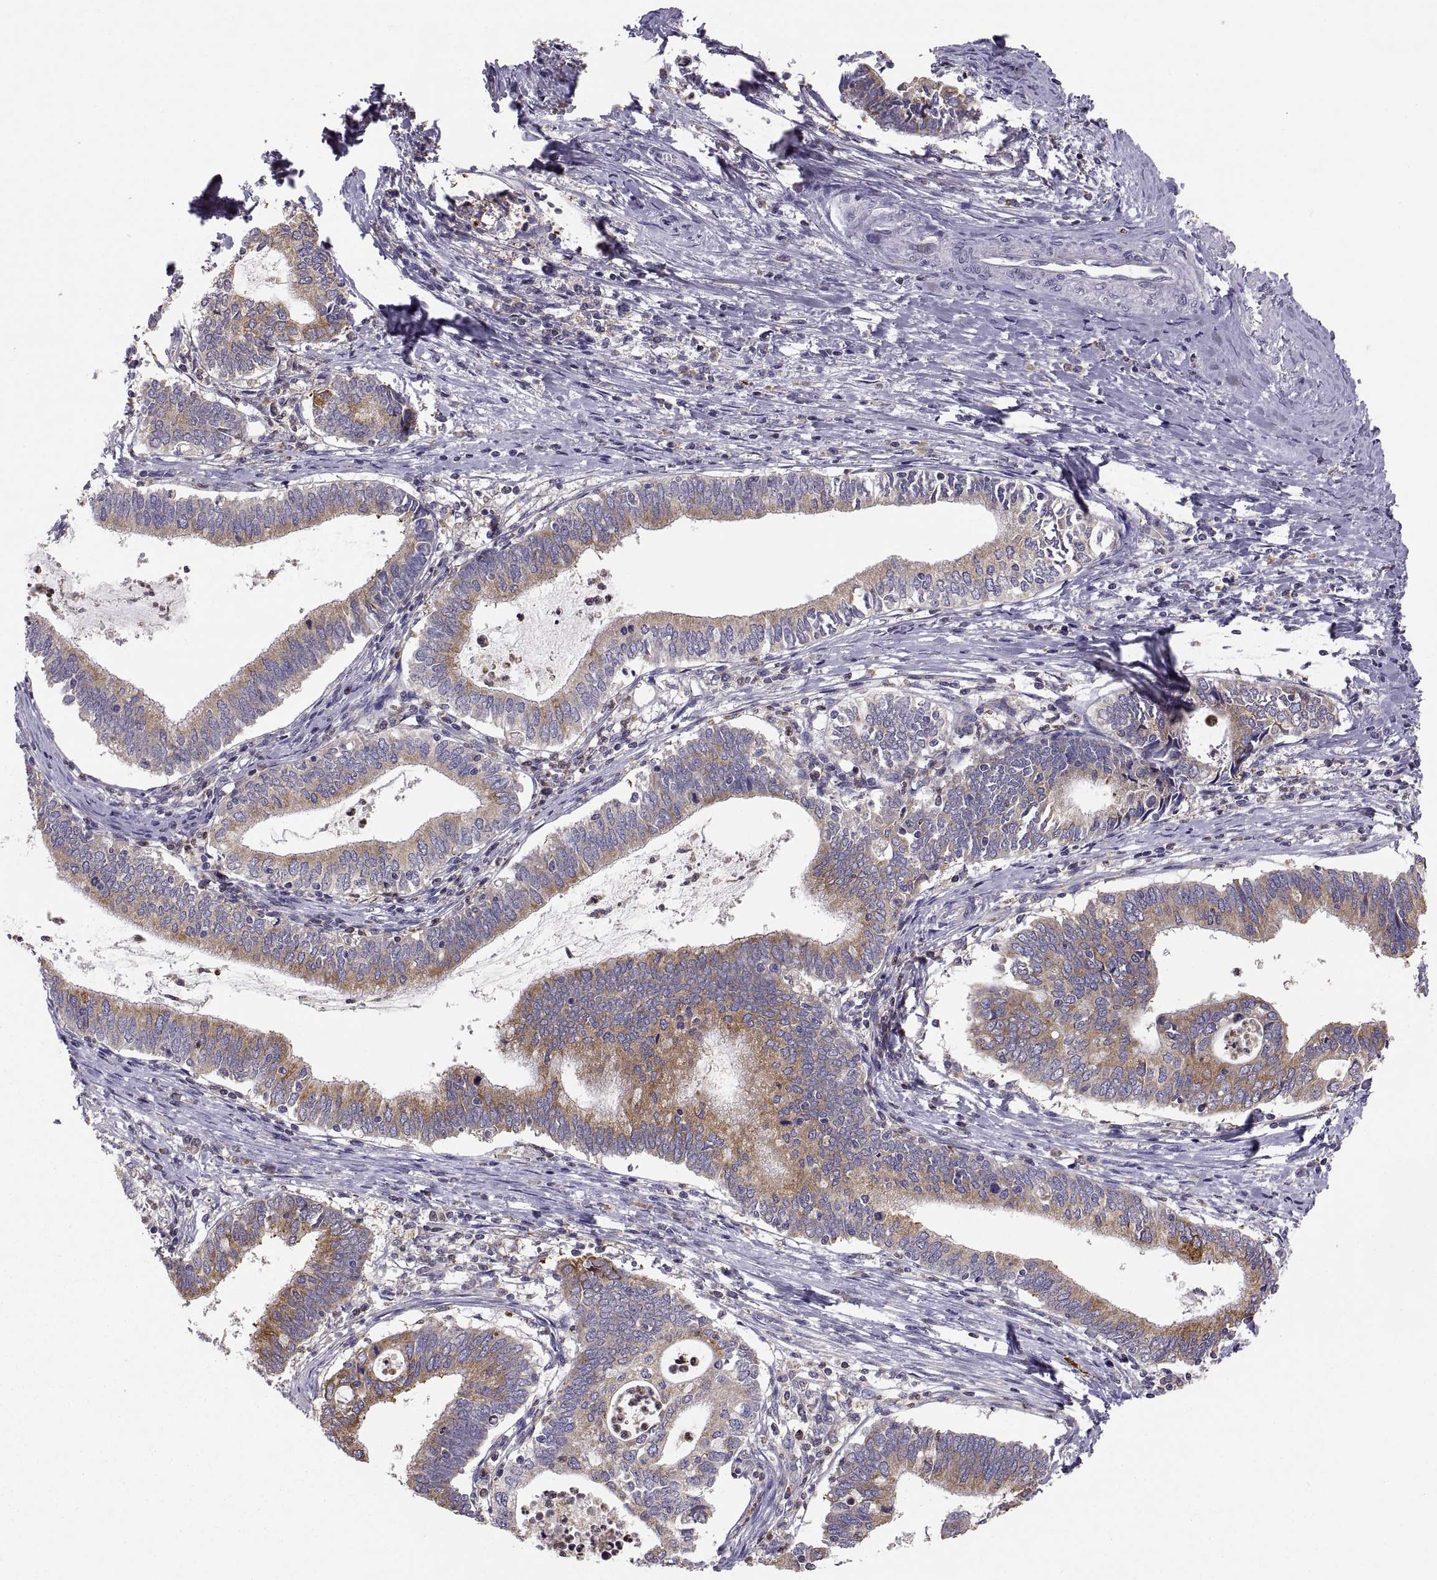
{"staining": {"intensity": "moderate", "quantity": "25%-75%", "location": "cytoplasmic/membranous"}, "tissue": "cervical cancer", "cell_type": "Tumor cells", "image_type": "cancer", "snomed": [{"axis": "morphology", "description": "Adenocarcinoma, NOS"}, {"axis": "topography", "description": "Cervix"}], "caption": "This is an image of immunohistochemistry (IHC) staining of cervical cancer, which shows moderate positivity in the cytoplasmic/membranous of tumor cells.", "gene": "ERO1A", "patient": {"sex": "female", "age": 42}}